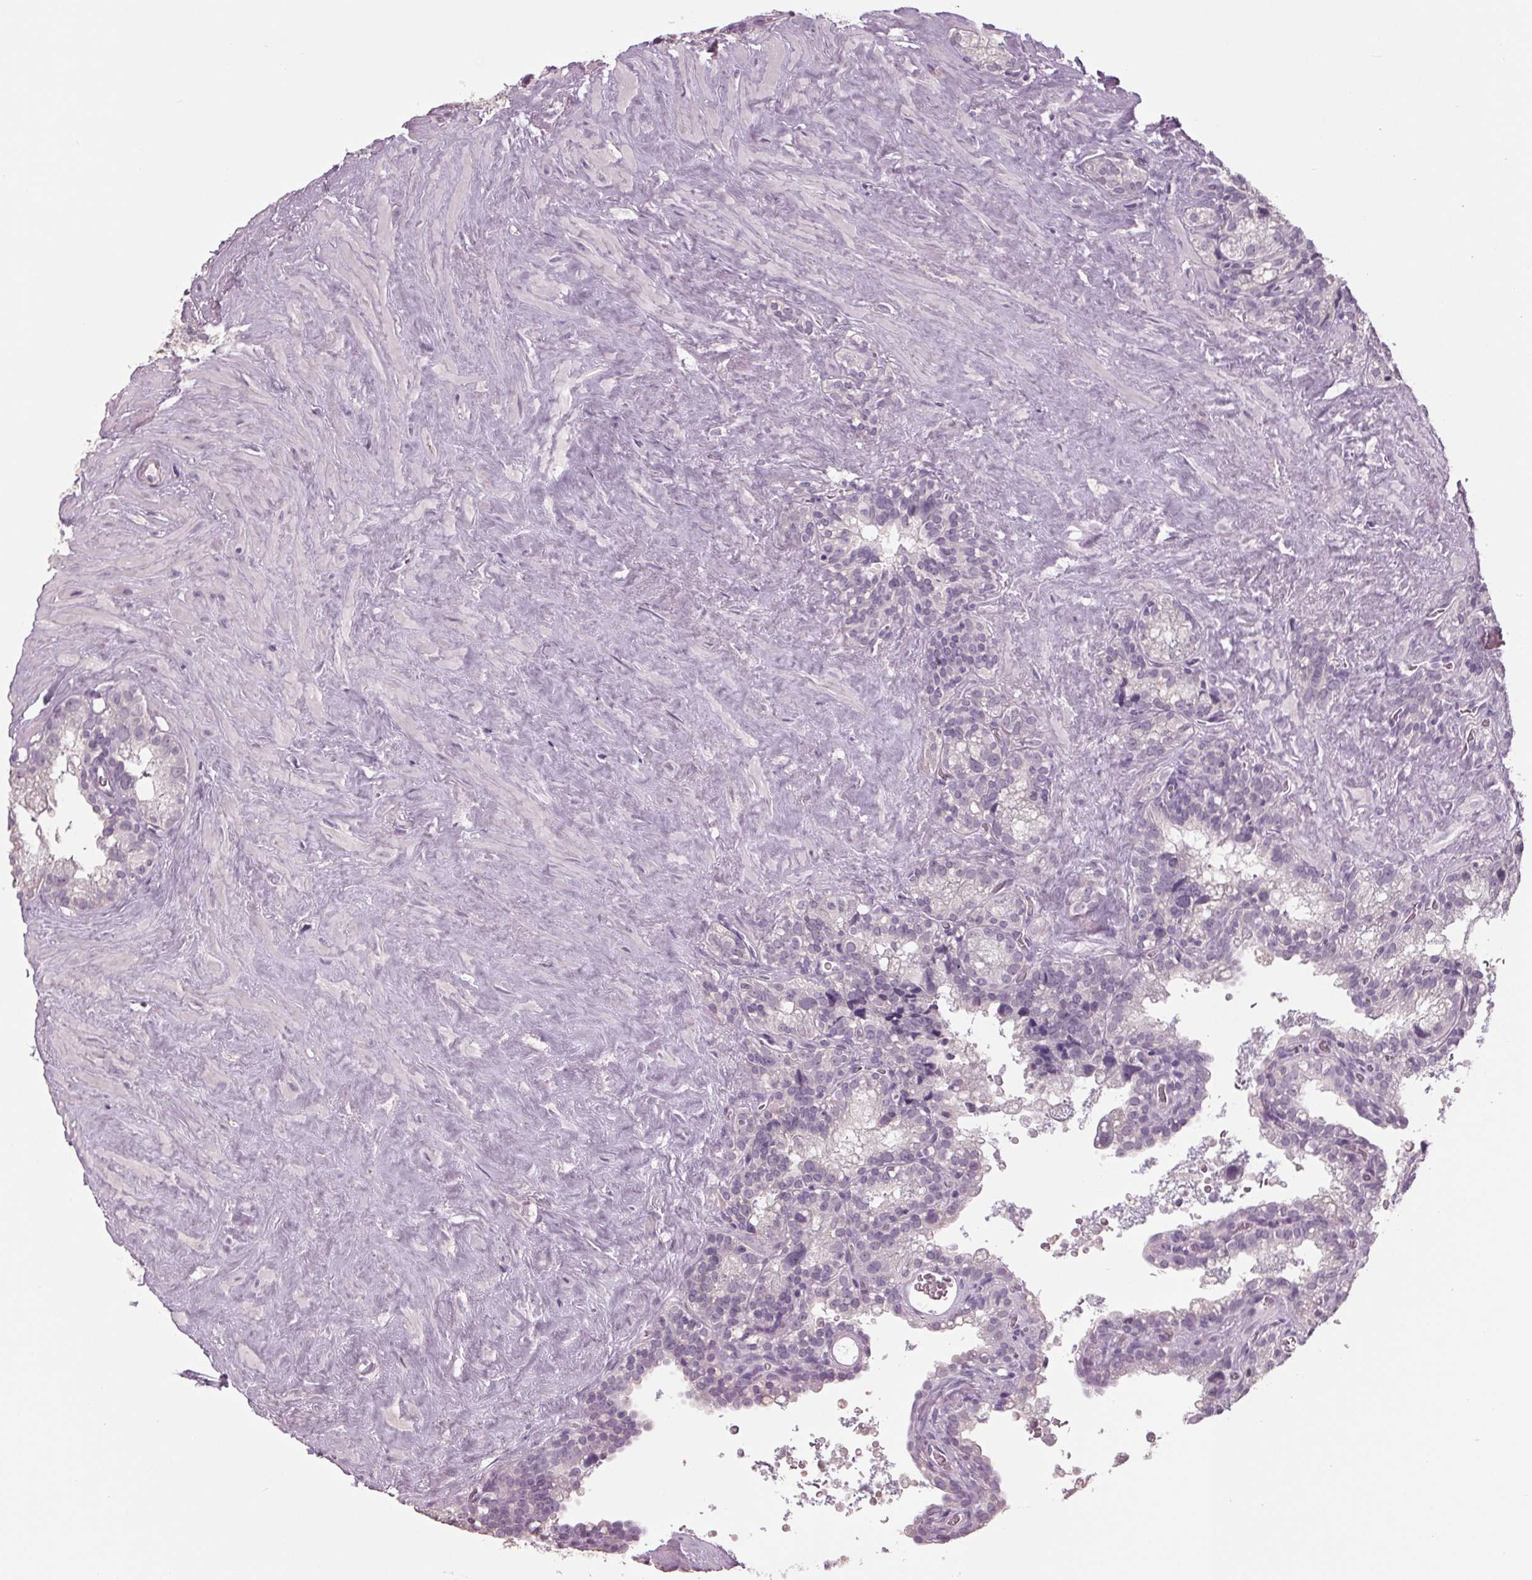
{"staining": {"intensity": "negative", "quantity": "none", "location": "none"}, "tissue": "seminal vesicle", "cell_type": "Glandular cells", "image_type": "normal", "snomed": [{"axis": "morphology", "description": "Normal tissue, NOS"}, {"axis": "topography", "description": "Prostate"}, {"axis": "topography", "description": "Seminal veicle"}], "caption": "Unremarkable seminal vesicle was stained to show a protein in brown. There is no significant staining in glandular cells. Brightfield microscopy of immunohistochemistry stained with DAB (3,3'-diaminobenzidine) (brown) and hematoxylin (blue), captured at high magnification.", "gene": "TNNC2", "patient": {"sex": "male", "age": 71}}